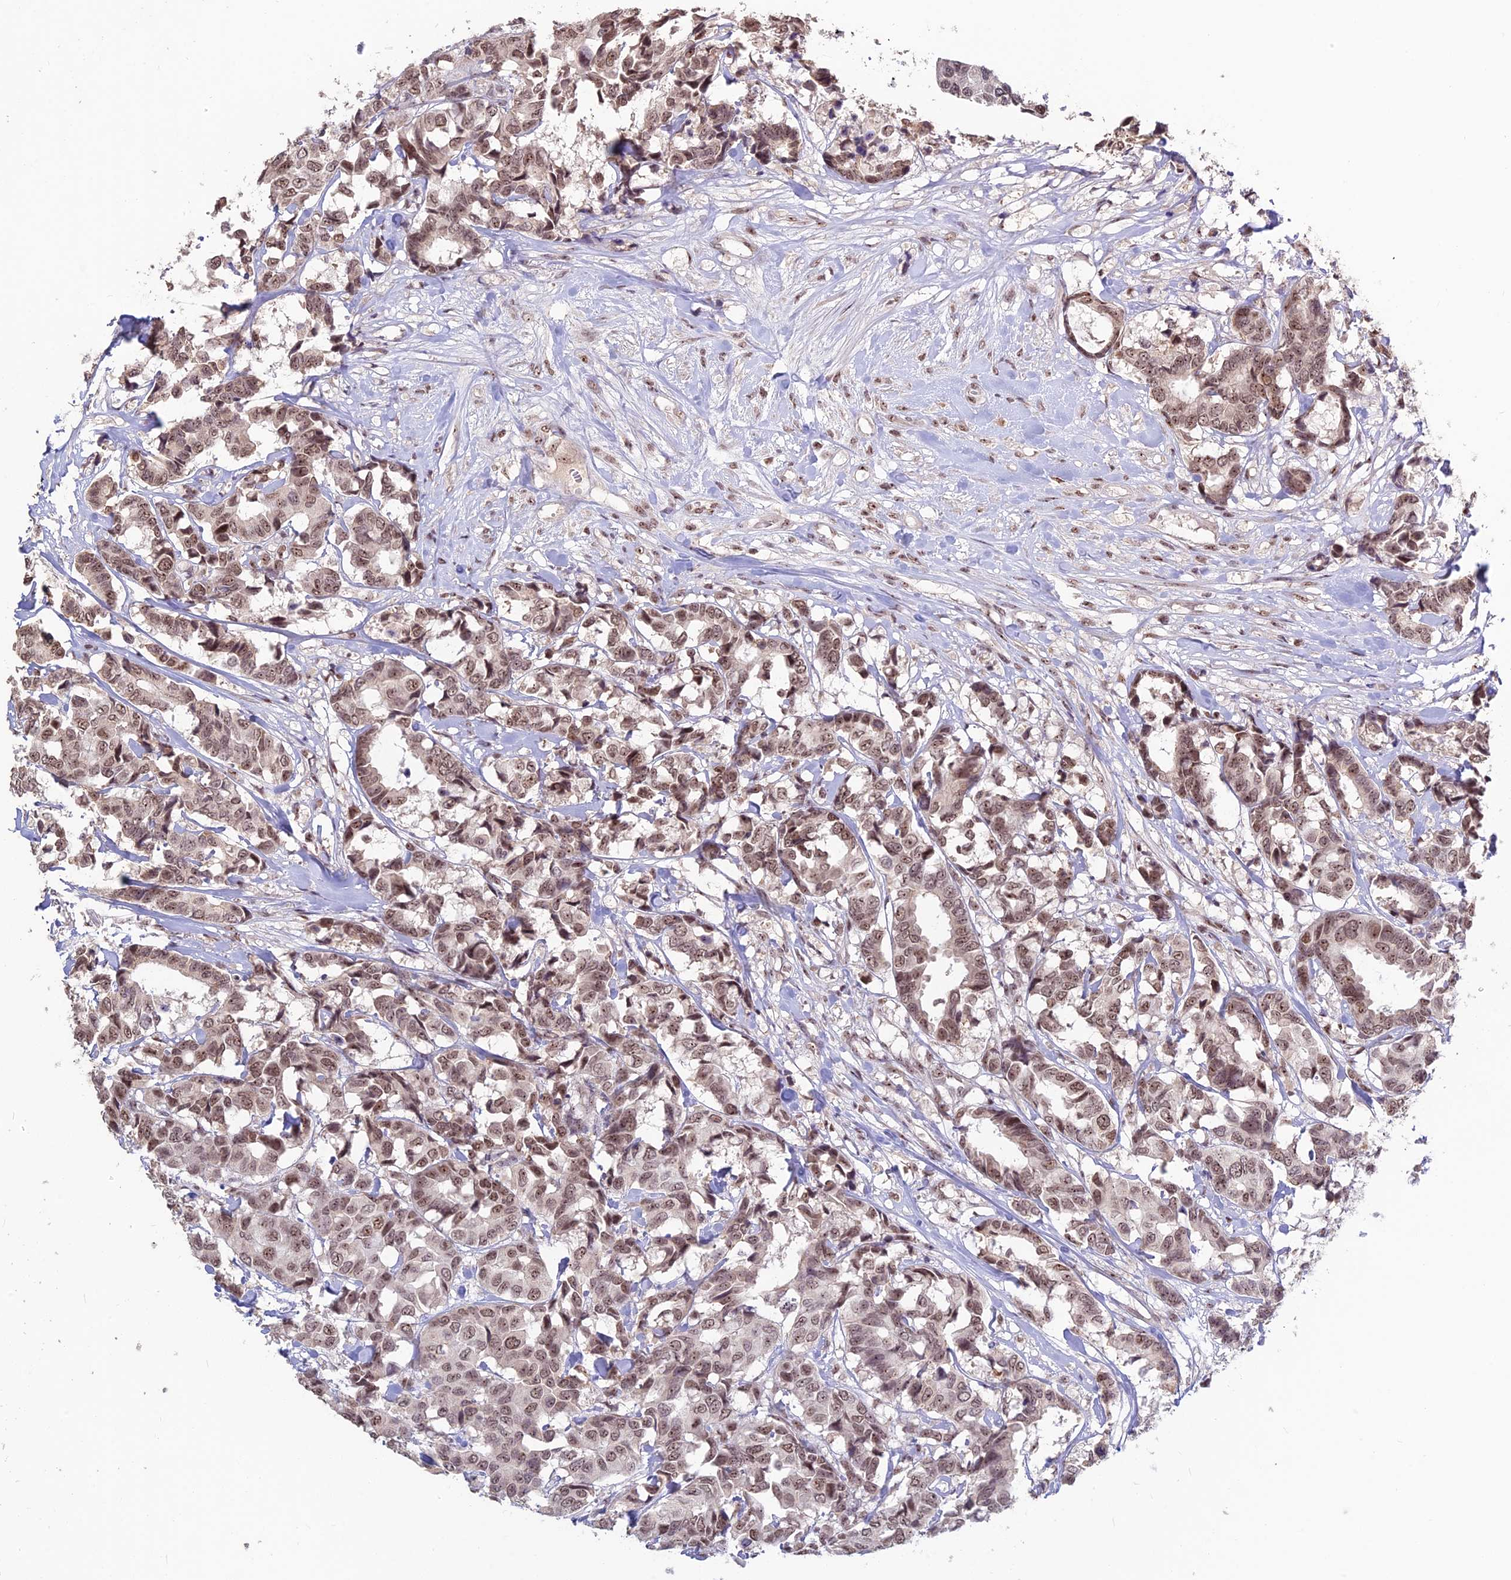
{"staining": {"intensity": "moderate", "quantity": ">75%", "location": "nuclear"}, "tissue": "breast cancer", "cell_type": "Tumor cells", "image_type": "cancer", "snomed": [{"axis": "morphology", "description": "Normal tissue, NOS"}, {"axis": "morphology", "description": "Duct carcinoma"}, {"axis": "topography", "description": "Breast"}], "caption": "Breast cancer stained for a protein (brown) demonstrates moderate nuclear positive positivity in about >75% of tumor cells.", "gene": "POLR1G", "patient": {"sex": "female", "age": 87}}